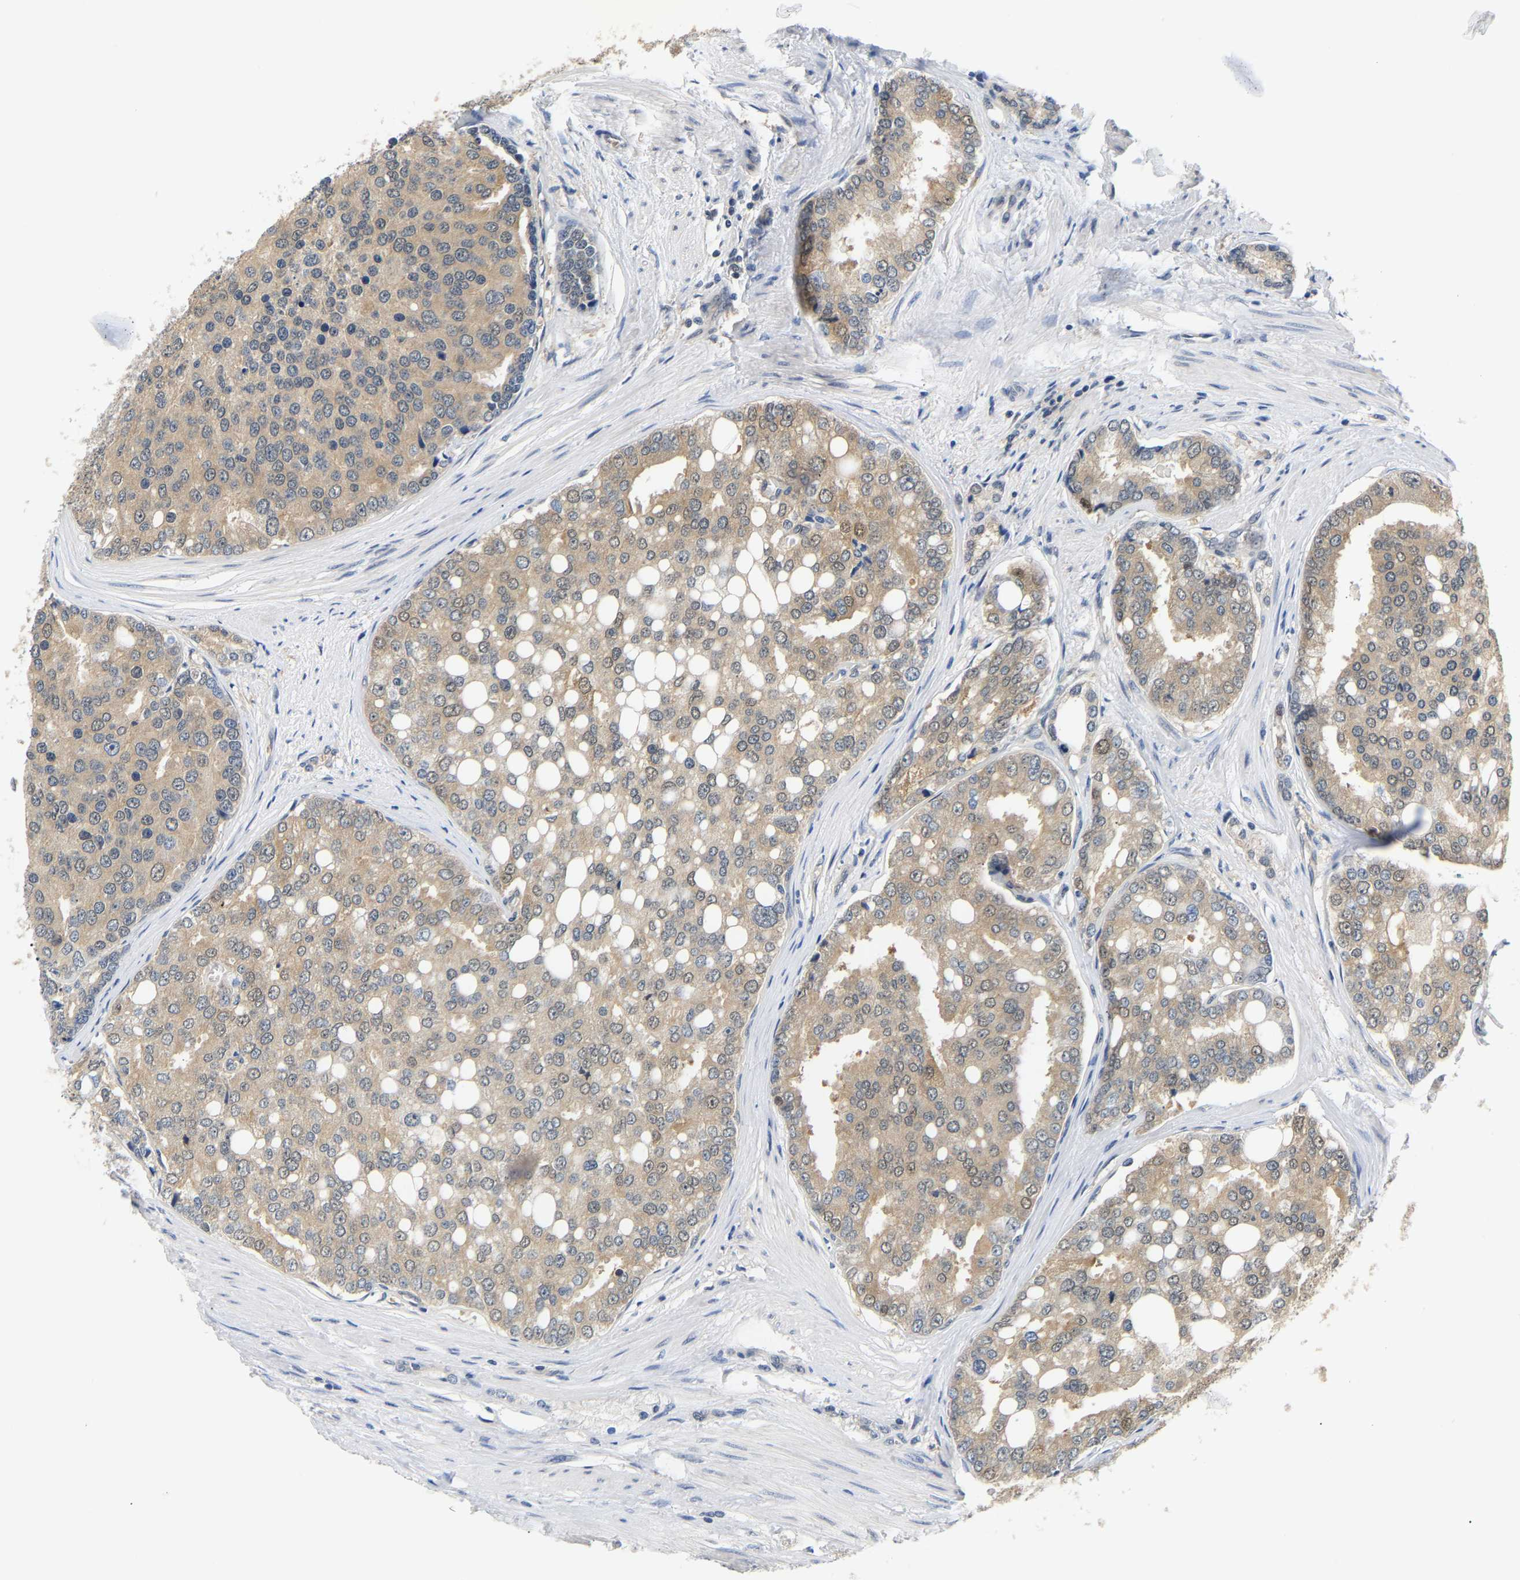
{"staining": {"intensity": "moderate", "quantity": ">75%", "location": "cytoplasmic/membranous"}, "tissue": "prostate cancer", "cell_type": "Tumor cells", "image_type": "cancer", "snomed": [{"axis": "morphology", "description": "Adenocarcinoma, High grade"}, {"axis": "topography", "description": "Prostate"}], "caption": "A brown stain shows moderate cytoplasmic/membranous expression of a protein in human prostate cancer tumor cells.", "gene": "ARHGEF12", "patient": {"sex": "male", "age": 50}}